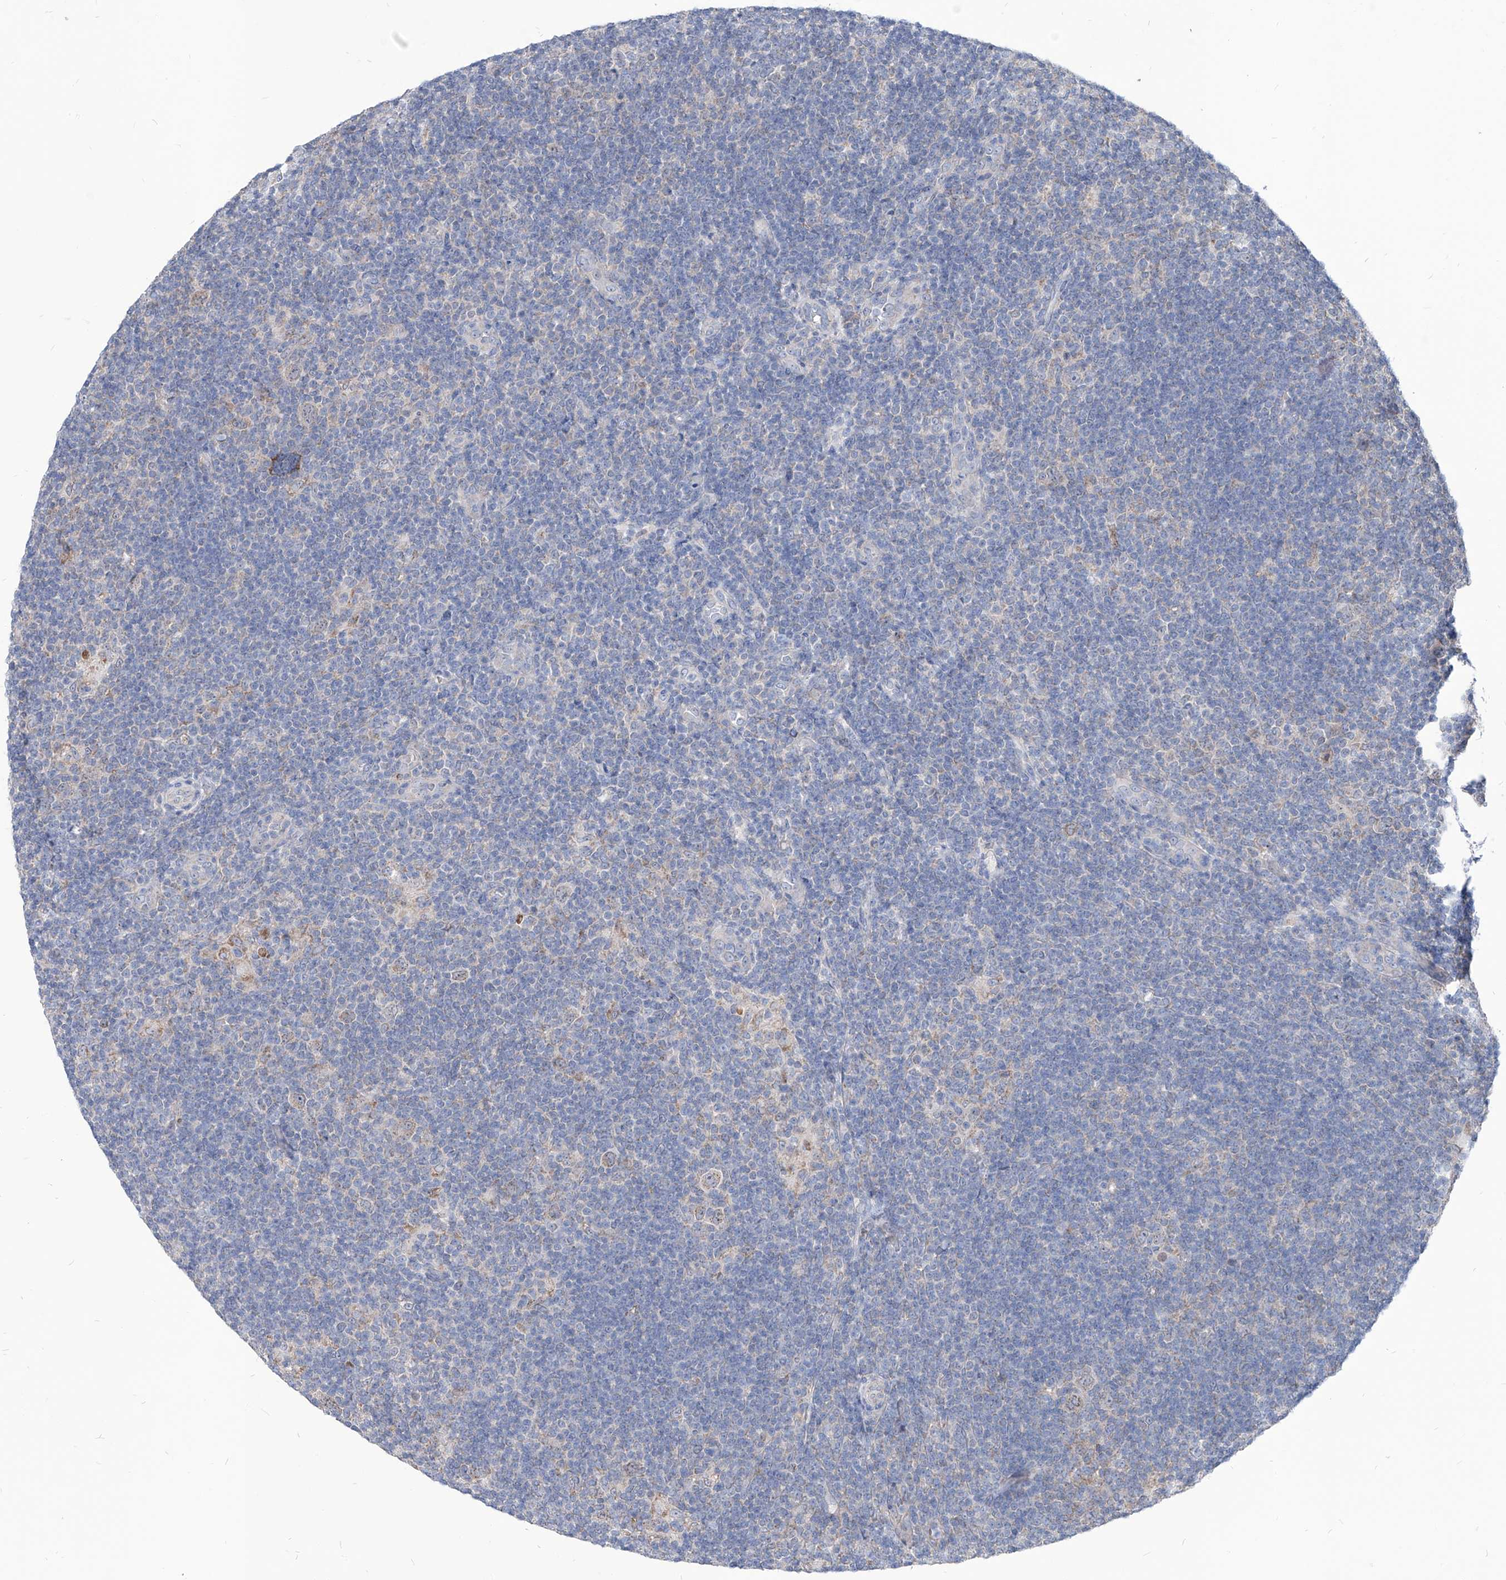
{"staining": {"intensity": "moderate", "quantity": "<25%", "location": "cytoplasmic/membranous"}, "tissue": "lymphoma", "cell_type": "Tumor cells", "image_type": "cancer", "snomed": [{"axis": "morphology", "description": "Hodgkin's disease, NOS"}, {"axis": "topography", "description": "Lymph node"}], "caption": "Human Hodgkin's disease stained with a protein marker demonstrates moderate staining in tumor cells.", "gene": "AGPS", "patient": {"sex": "female", "age": 57}}